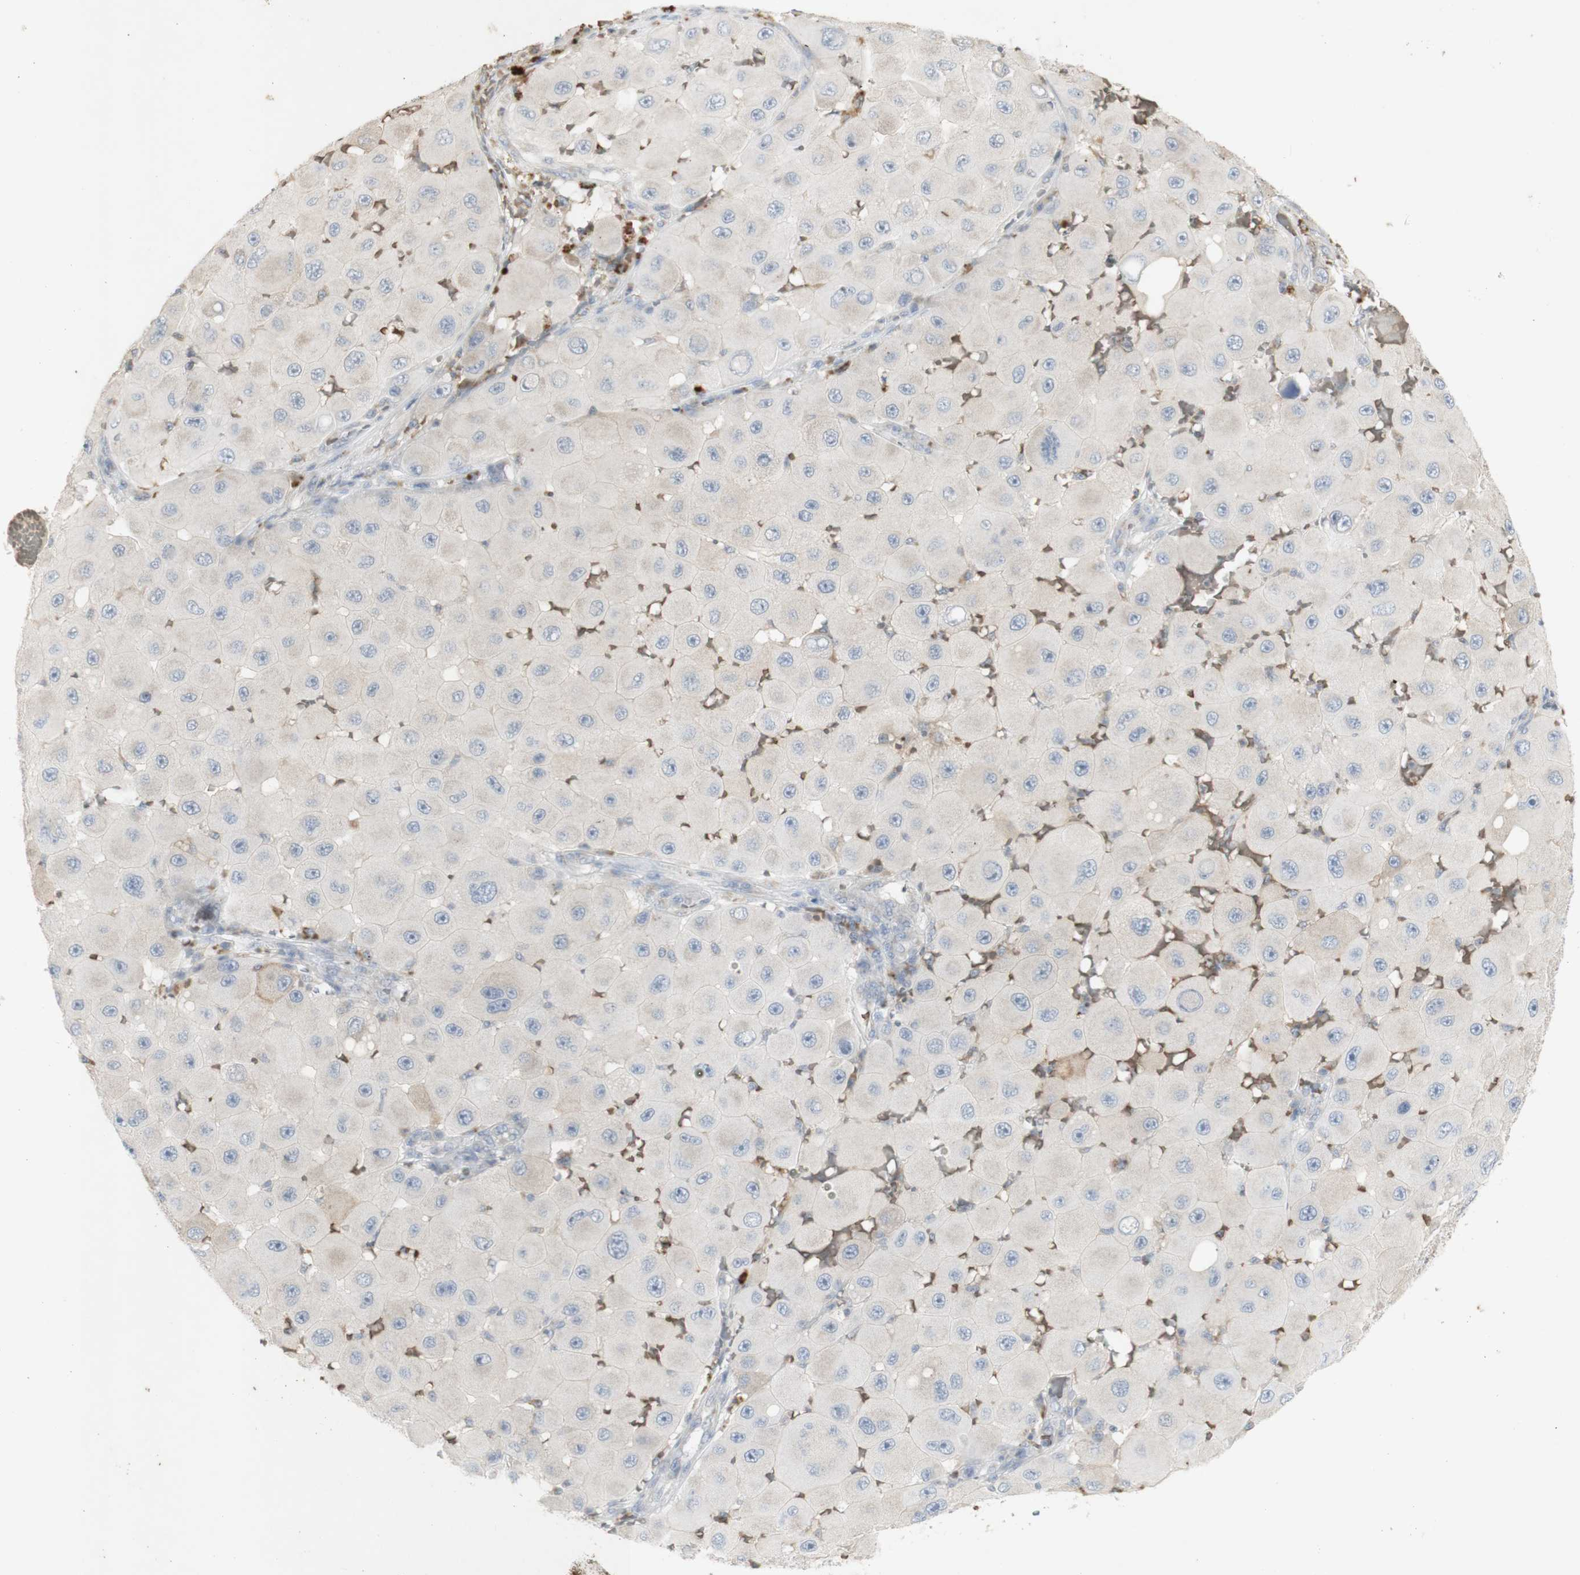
{"staining": {"intensity": "weak", "quantity": ">75%", "location": "cytoplasmic/membranous"}, "tissue": "melanoma", "cell_type": "Tumor cells", "image_type": "cancer", "snomed": [{"axis": "morphology", "description": "Malignant melanoma, NOS"}, {"axis": "topography", "description": "Skin"}], "caption": "Human malignant melanoma stained for a protein (brown) demonstrates weak cytoplasmic/membranous positive staining in approximately >75% of tumor cells.", "gene": "INS", "patient": {"sex": "female", "age": 81}}